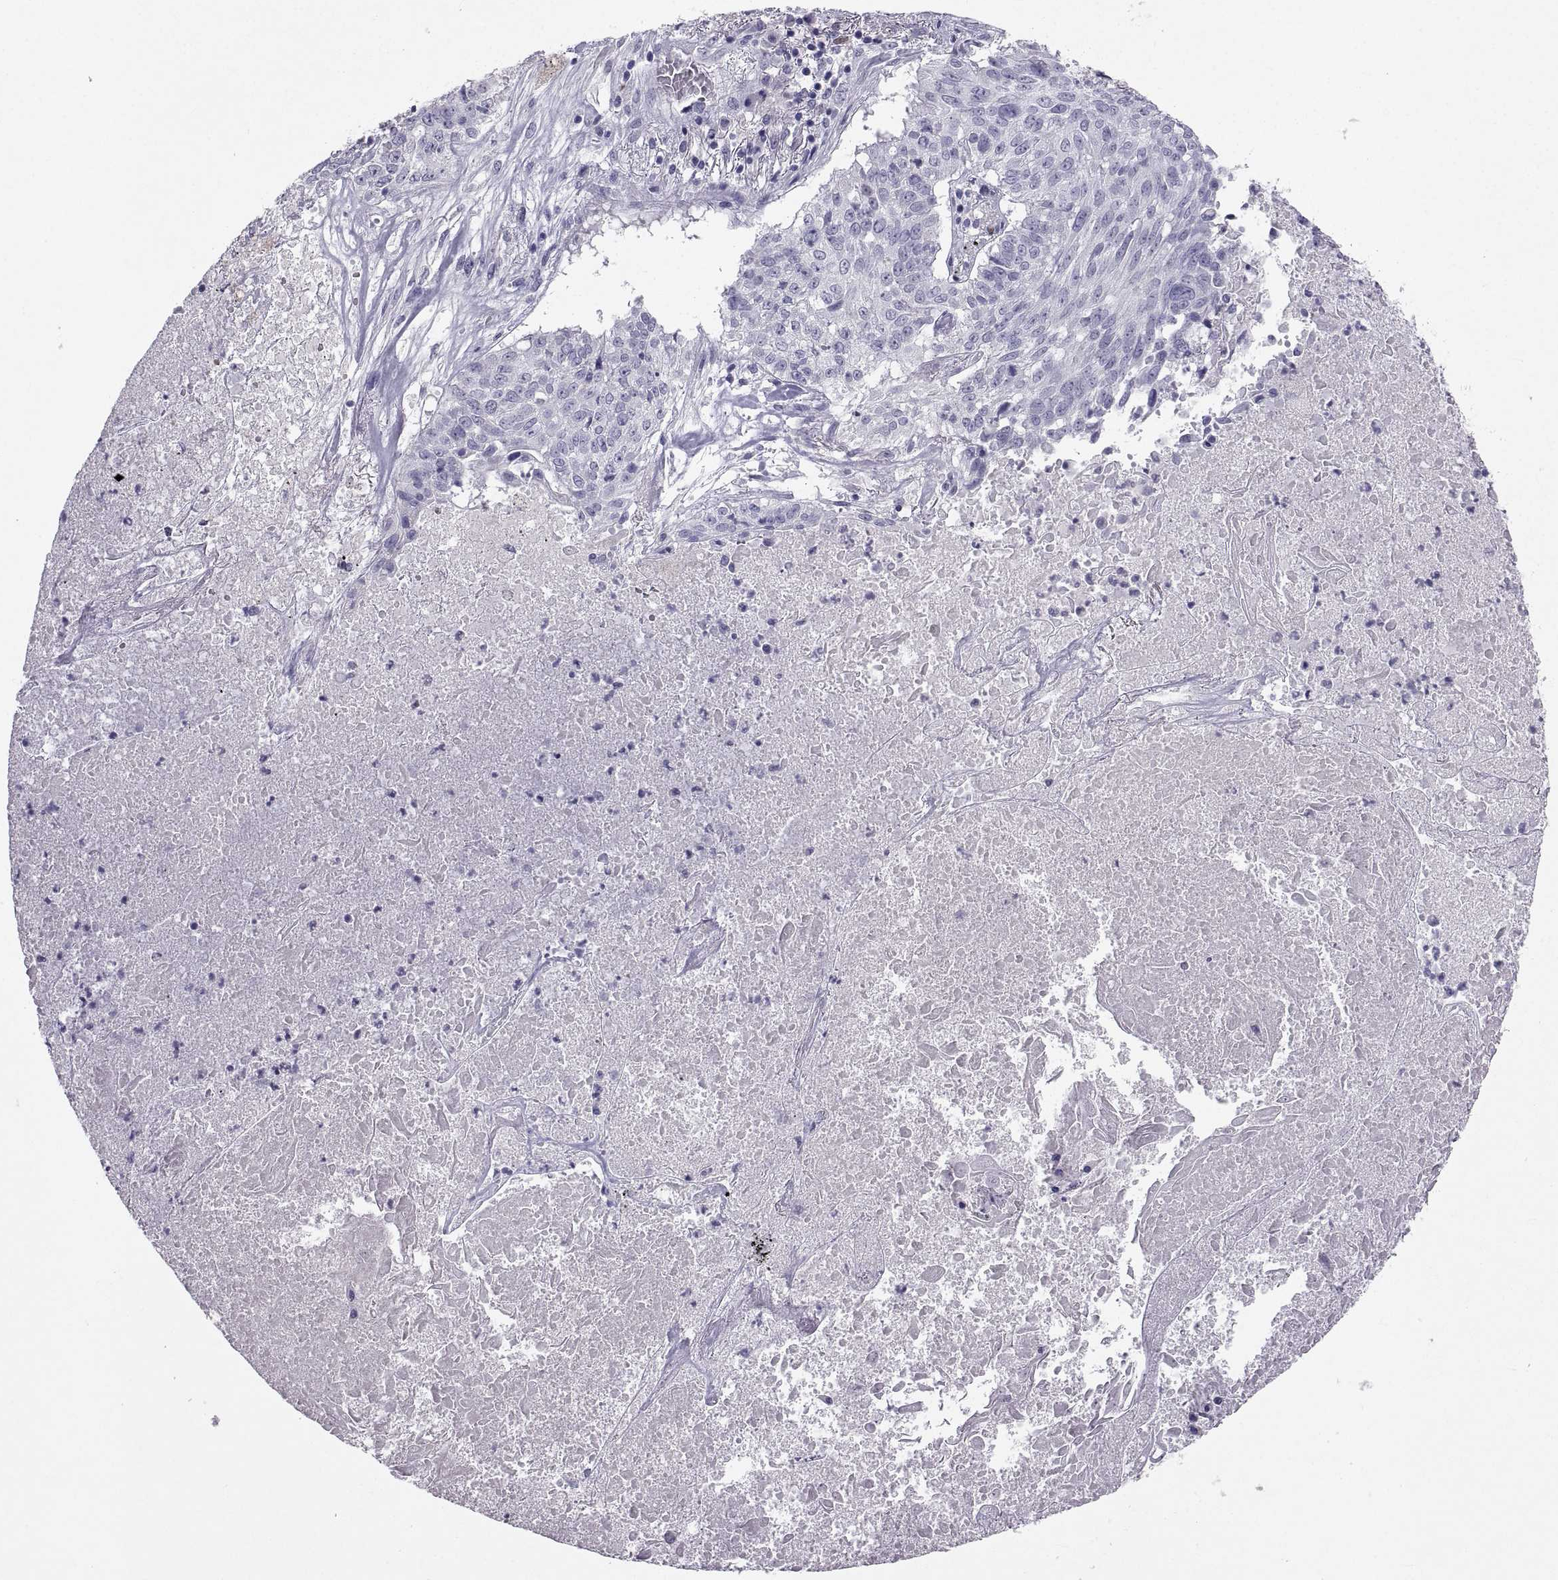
{"staining": {"intensity": "negative", "quantity": "none", "location": "none"}, "tissue": "lung cancer", "cell_type": "Tumor cells", "image_type": "cancer", "snomed": [{"axis": "morphology", "description": "Squamous cell carcinoma, NOS"}, {"axis": "topography", "description": "Lung"}], "caption": "Tumor cells show no significant protein expression in lung cancer.", "gene": "SOX21", "patient": {"sex": "male", "age": 64}}